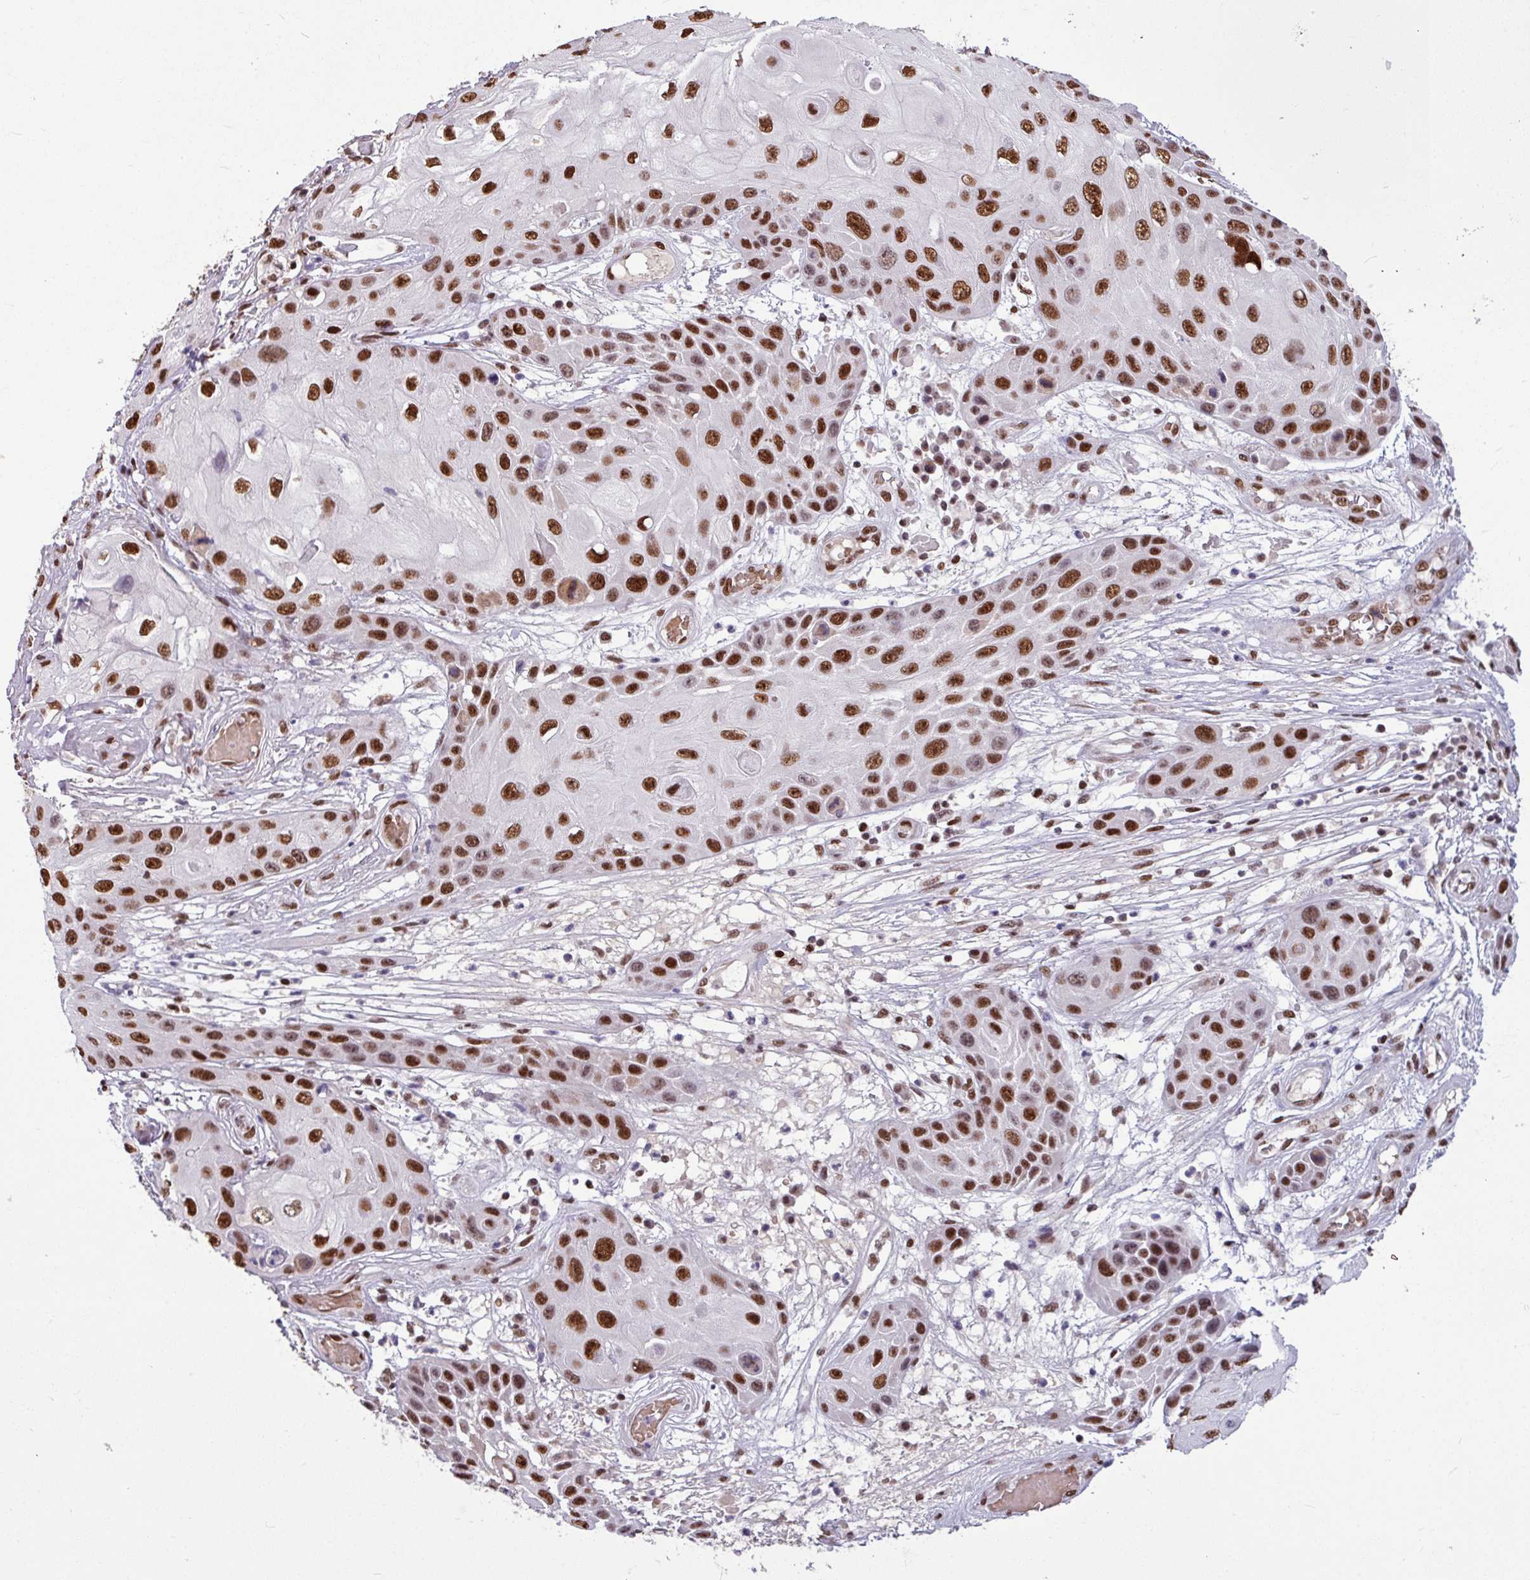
{"staining": {"intensity": "strong", "quantity": ">75%", "location": "nuclear"}, "tissue": "skin cancer", "cell_type": "Tumor cells", "image_type": "cancer", "snomed": [{"axis": "morphology", "description": "Squamous cell carcinoma, NOS"}, {"axis": "topography", "description": "Skin"}, {"axis": "topography", "description": "Vulva"}], "caption": "This is a micrograph of immunohistochemistry (IHC) staining of skin cancer, which shows strong positivity in the nuclear of tumor cells.", "gene": "TDG", "patient": {"sex": "female", "age": 44}}